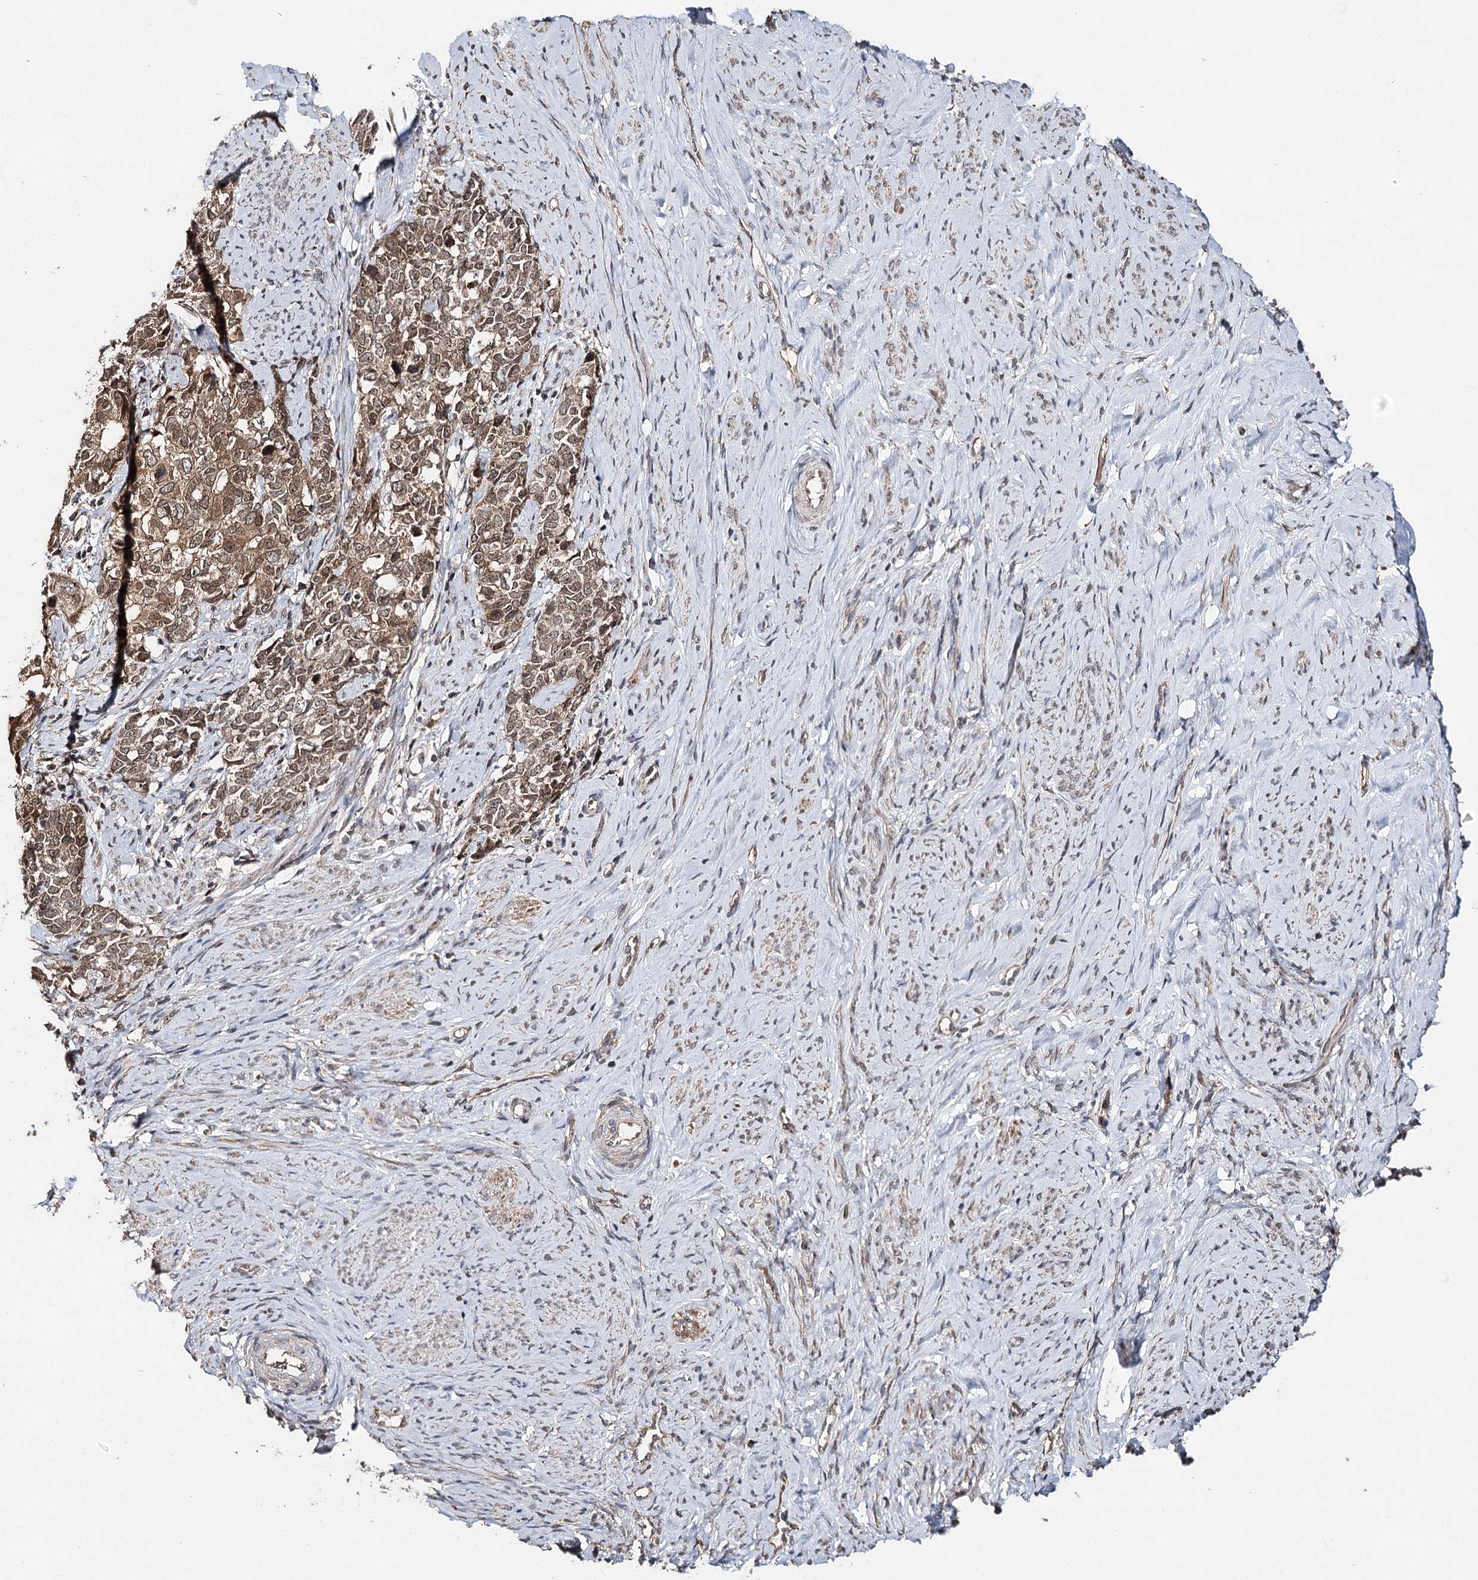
{"staining": {"intensity": "moderate", "quantity": ">75%", "location": "cytoplasmic/membranous,nuclear"}, "tissue": "cervical cancer", "cell_type": "Tumor cells", "image_type": "cancer", "snomed": [{"axis": "morphology", "description": "Squamous cell carcinoma, NOS"}, {"axis": "topography", "description": "Cervix"}], "caption": "Protein positivity by immunohistochemistry (IHC) reveals moderate cytoplasmic/membranous and nuclear expression in about >75% of tumor cells in cervical cancer.", "gene": "NOPCHAP1", "patient": {"sex": "female", "age": 63}}